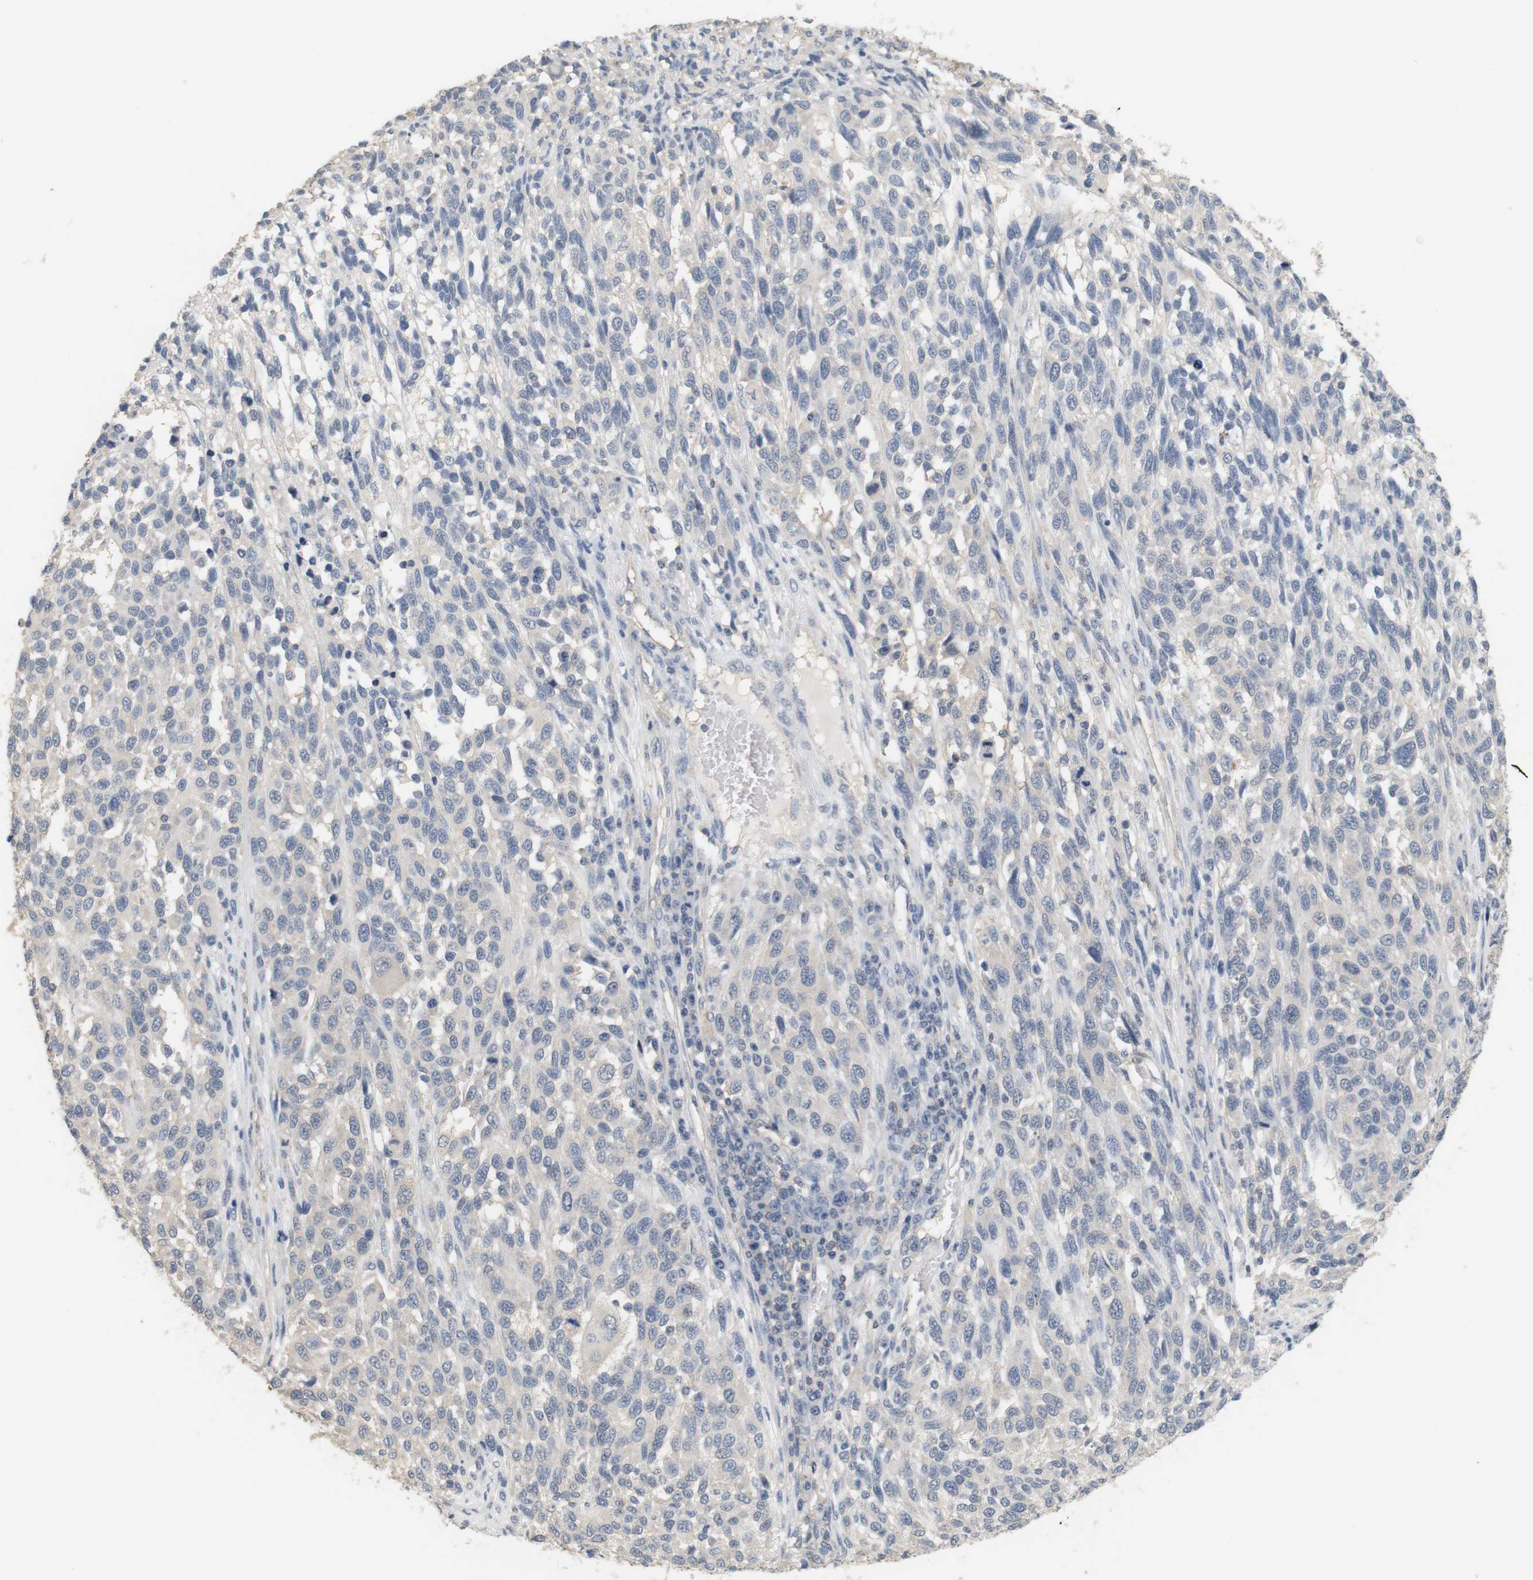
{"staining": {"intensity": "negative", "quantity": "none", "location": "none"}, "tissue": "melanoma", "cell_type": "Tumor cells", "image_type": "cancer", "snomed": [{"axis": "morphology", "description": "Malignant melanoma, Metastatic site"}, {"axis": "topography", "description": "Lymph node"}], "caption": "Immunohistochemical staining of melanoma exhibits no significant expression in tumor cells.", "gene": "OSR1", "patient": {"sex": "male", "age": 61}}